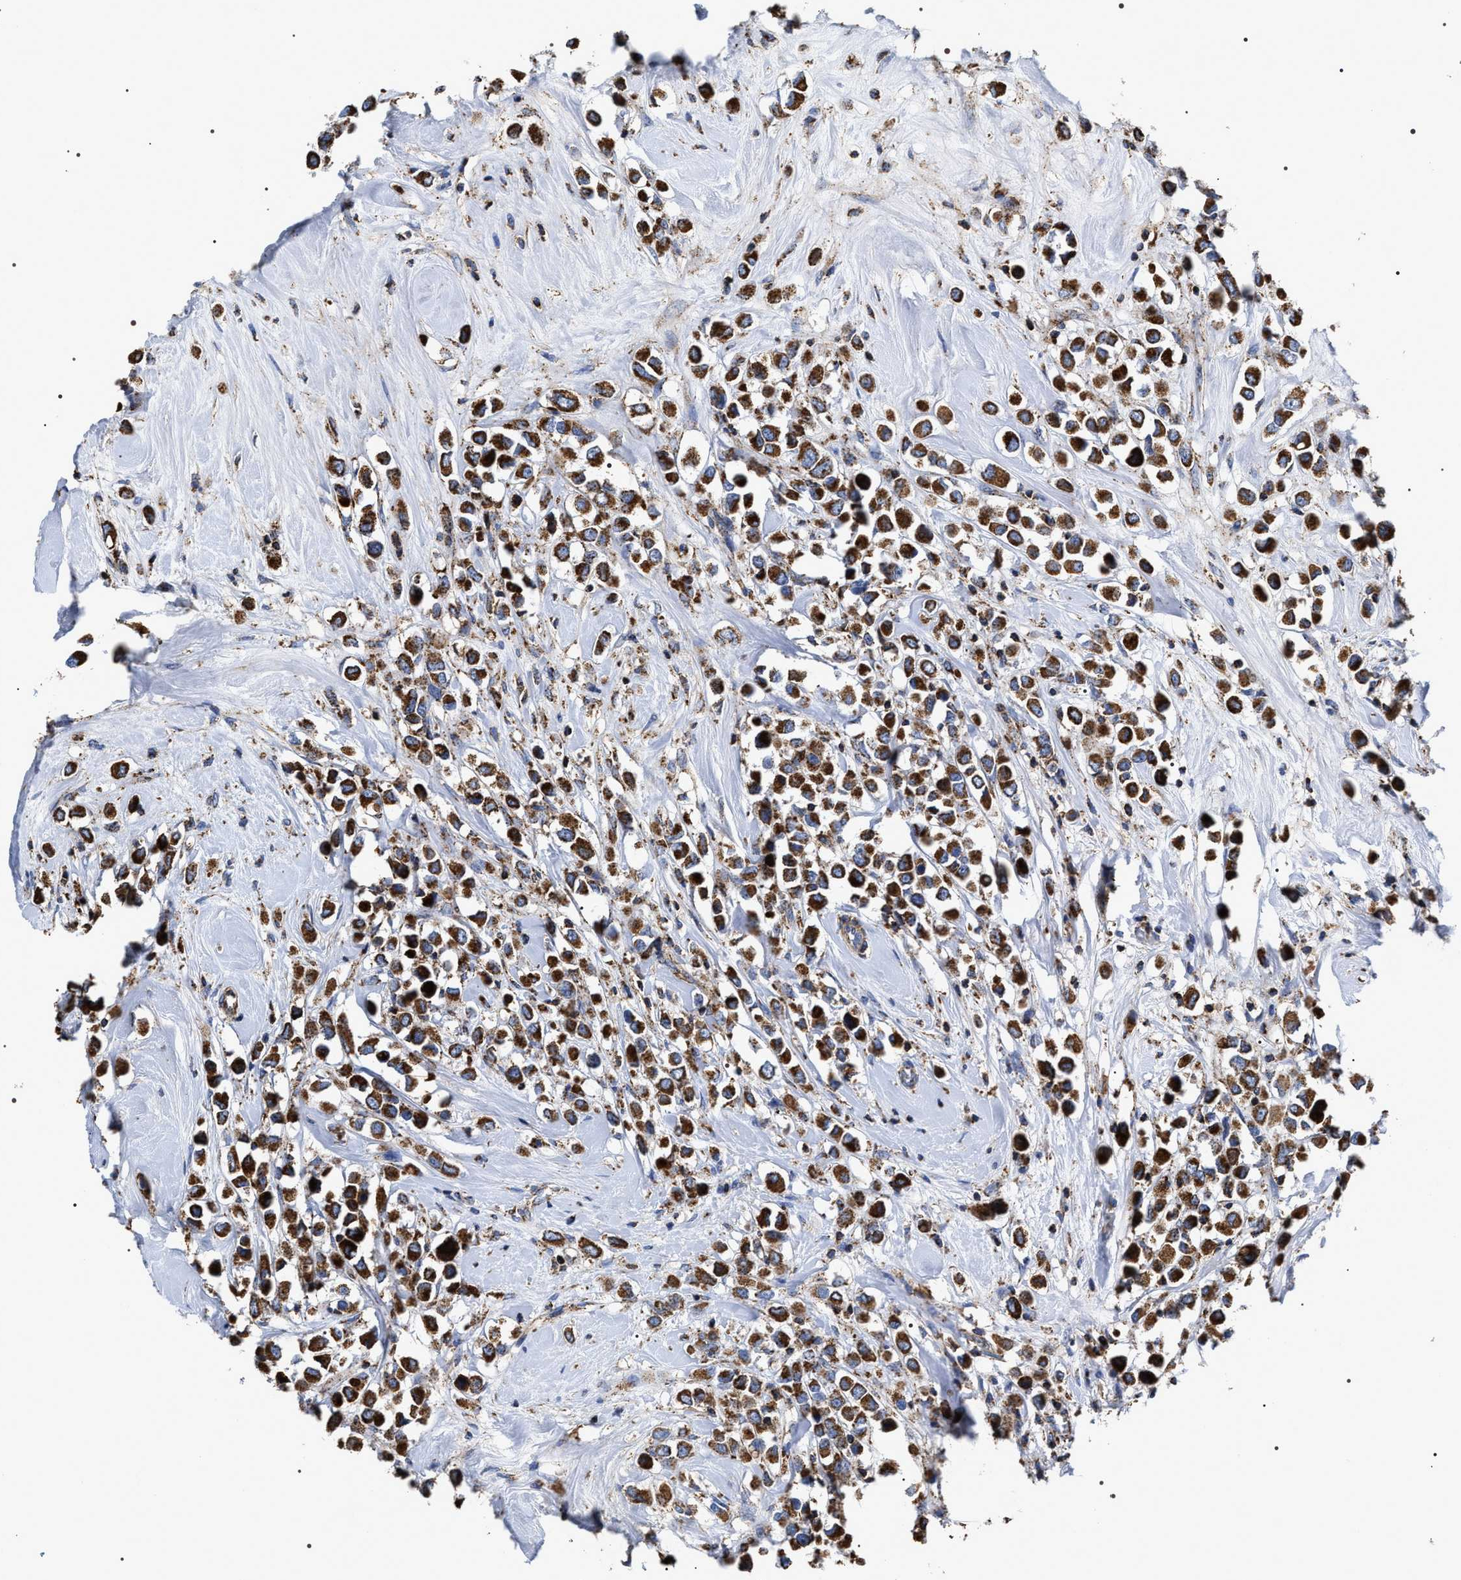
{"staining": {"intensity": "strong", "quantity": ">75%", "location": "cytoplasmic/membranous"}, "tissue": "breast cancer", "cell_type": "Tumor cells", "image_type": "cancer", "snomed": [{"axis": "morphology", "description": "Duct carcinoma"}, {"axis": "topography", "description": "Breast"}], "caption": "Immunohistochemistry of intraductal carcinoma (breast) exhibits high levels of strong cytoplasmic/membranous positivity in approximately >75% of tumor cells.", "gene": "COG5", "patient": {"sex": "female", "age": 61}}